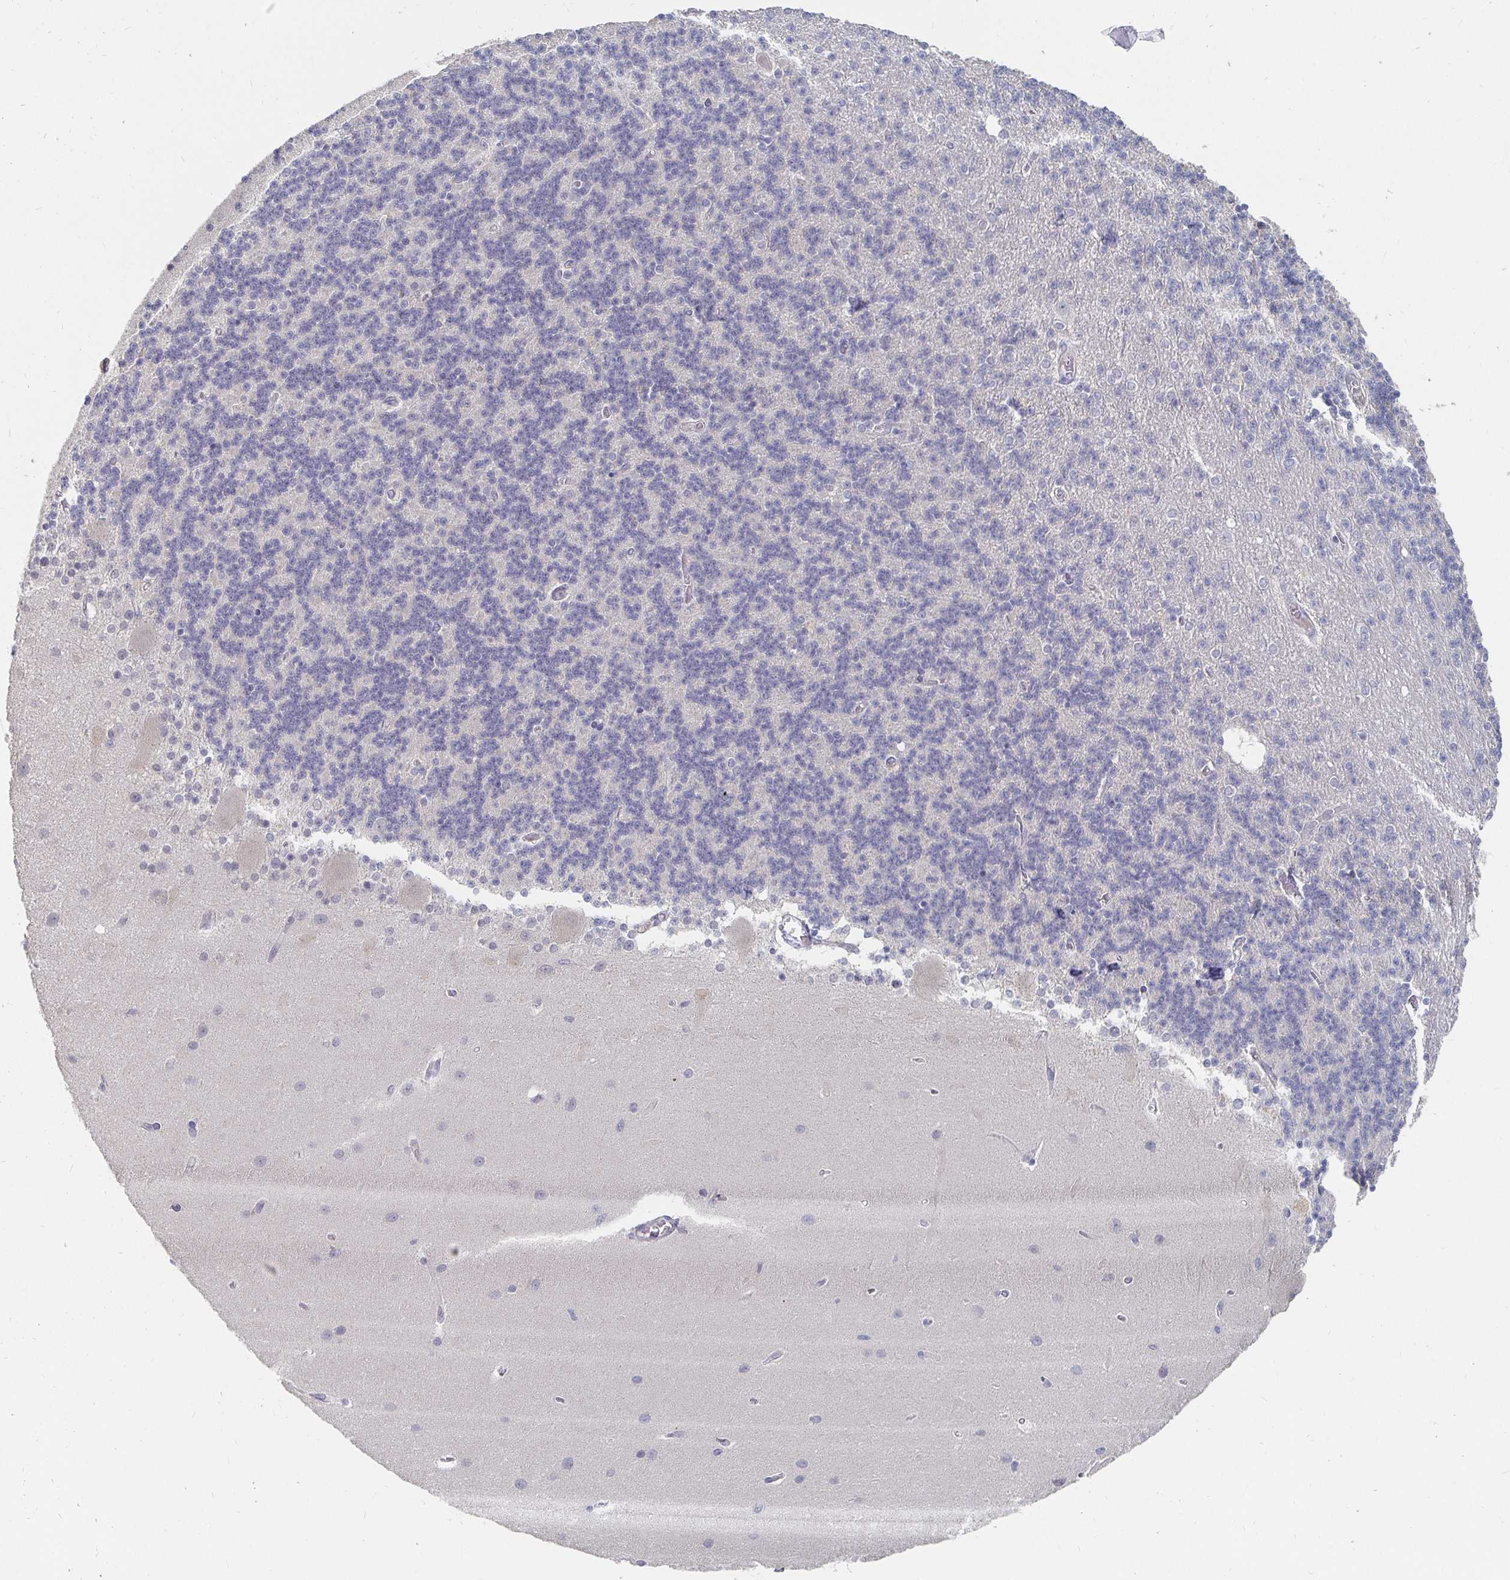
{"staining": {"intensity": "negative", "quantity": "none", "location": "none"}, "tissue": "cerebellum", "cell_type": "Cells in granular layer", "image_type": "normal", "snomed": [{"axis": "morphology", "description": "Normal tissue, NOS"}, {"axis": "topography", "description": "Cerebellum"}], "caption": "An IHC histopathology image of normal cerebellum is shown. There is no staining in cells in granular layer of cerebellum.", "gene": "MEIS1", "patient": {"sex": "female", "age": 54}}